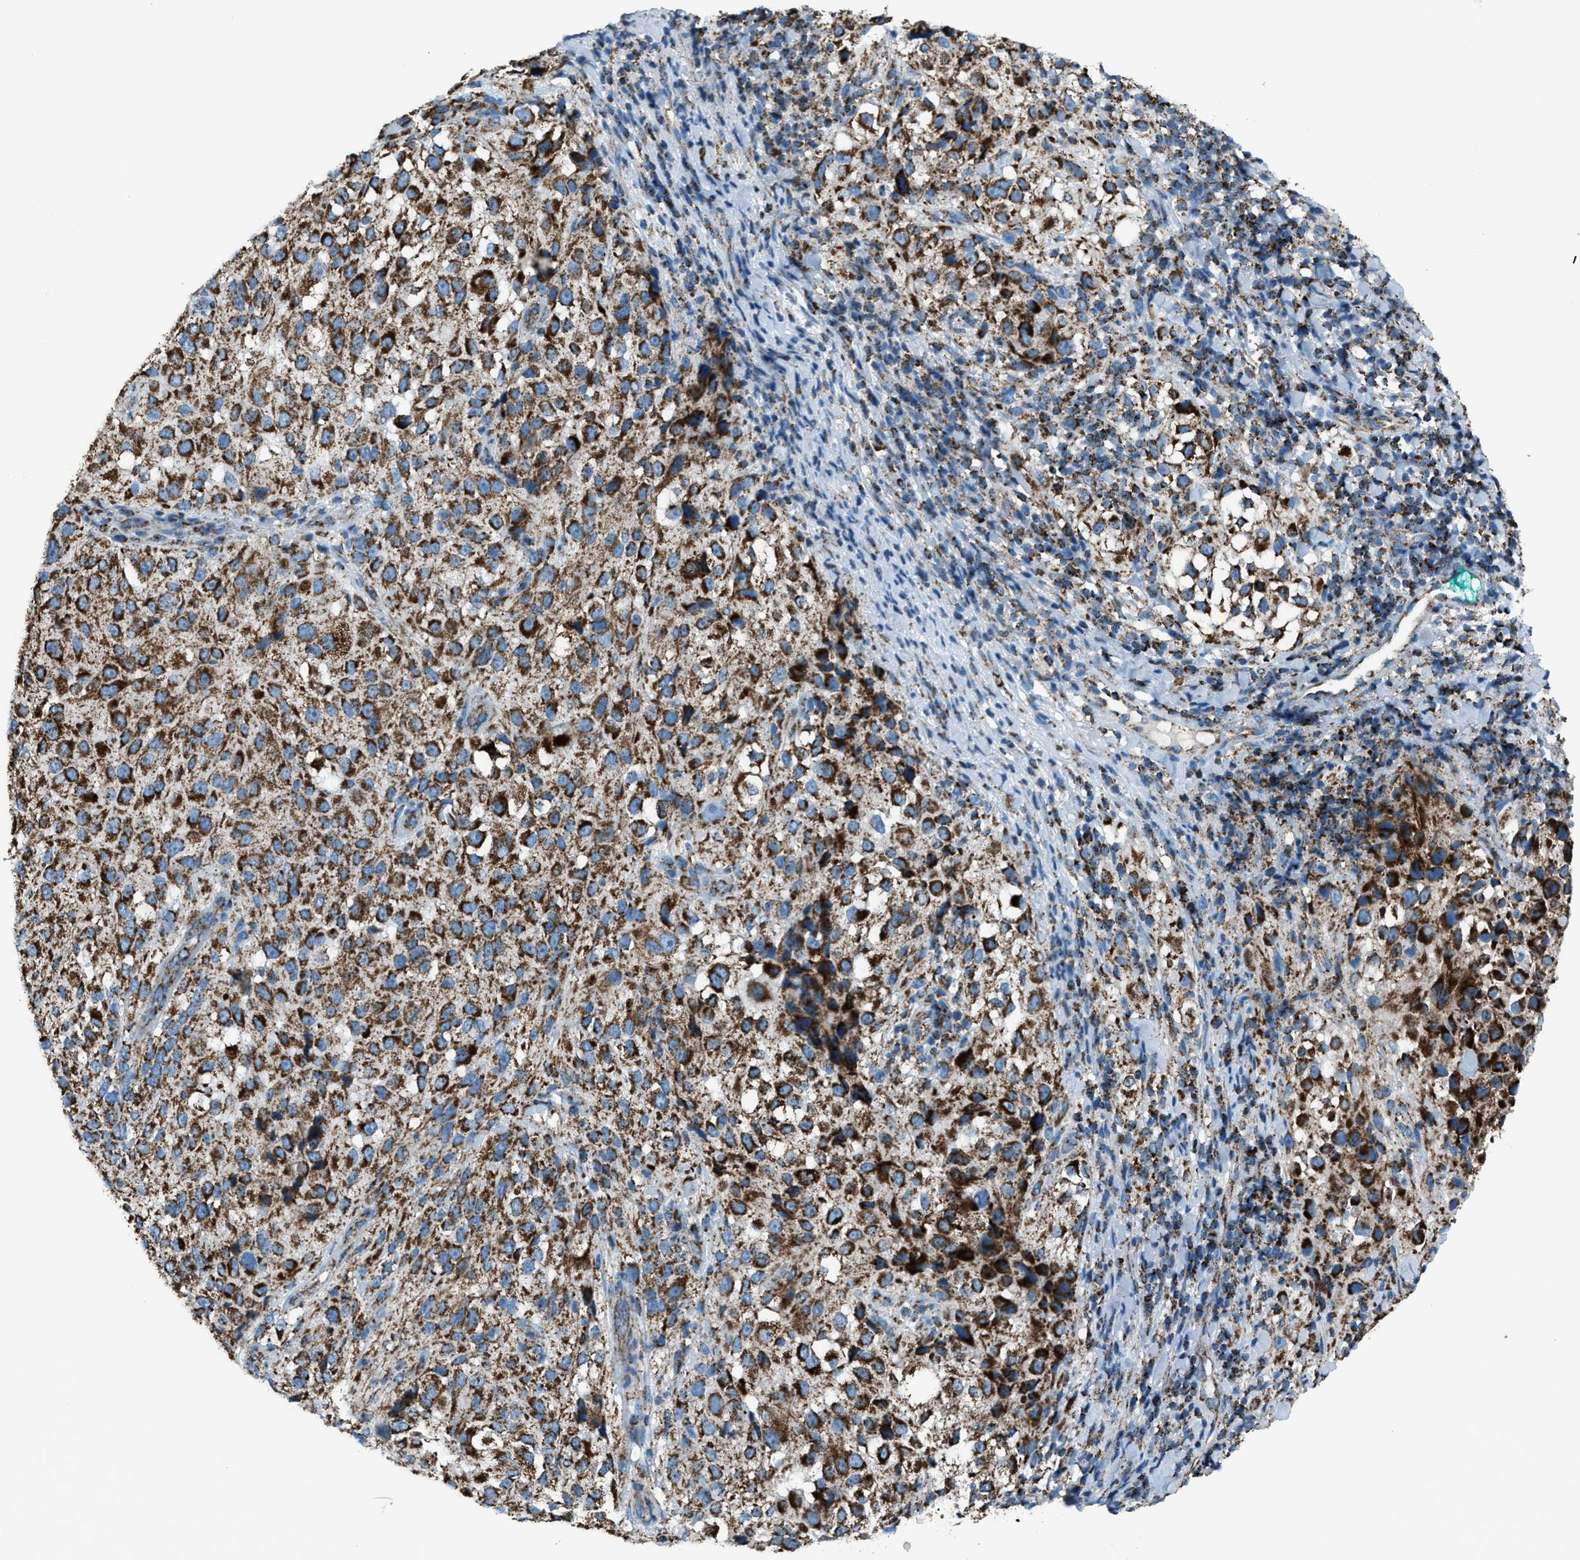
{"staining": {"intensity": "strong", "quantity": ">75%", "location": "cytoplasmic/membranous"}, "tissue": "melanoma", "cell_type": "Tumor cells", "image_type": "cancer", "snomed": [{"axis": "morphology", "description": "Necrosis, NOS"}, {"axis": "morphology", "description": "Malignant melanoma, NOS"}, {"axis": "topography", "description": "Skin"}], "caption": "IHC photomicrograph of human malignant melanoma stained for a protein (brown), which demonstrates high levels of strong cytoplasmic/membranous positivity in about >75% of tumor cells.", "gene": "MDH2", "patient": {"sex": "female", "age": 87}}